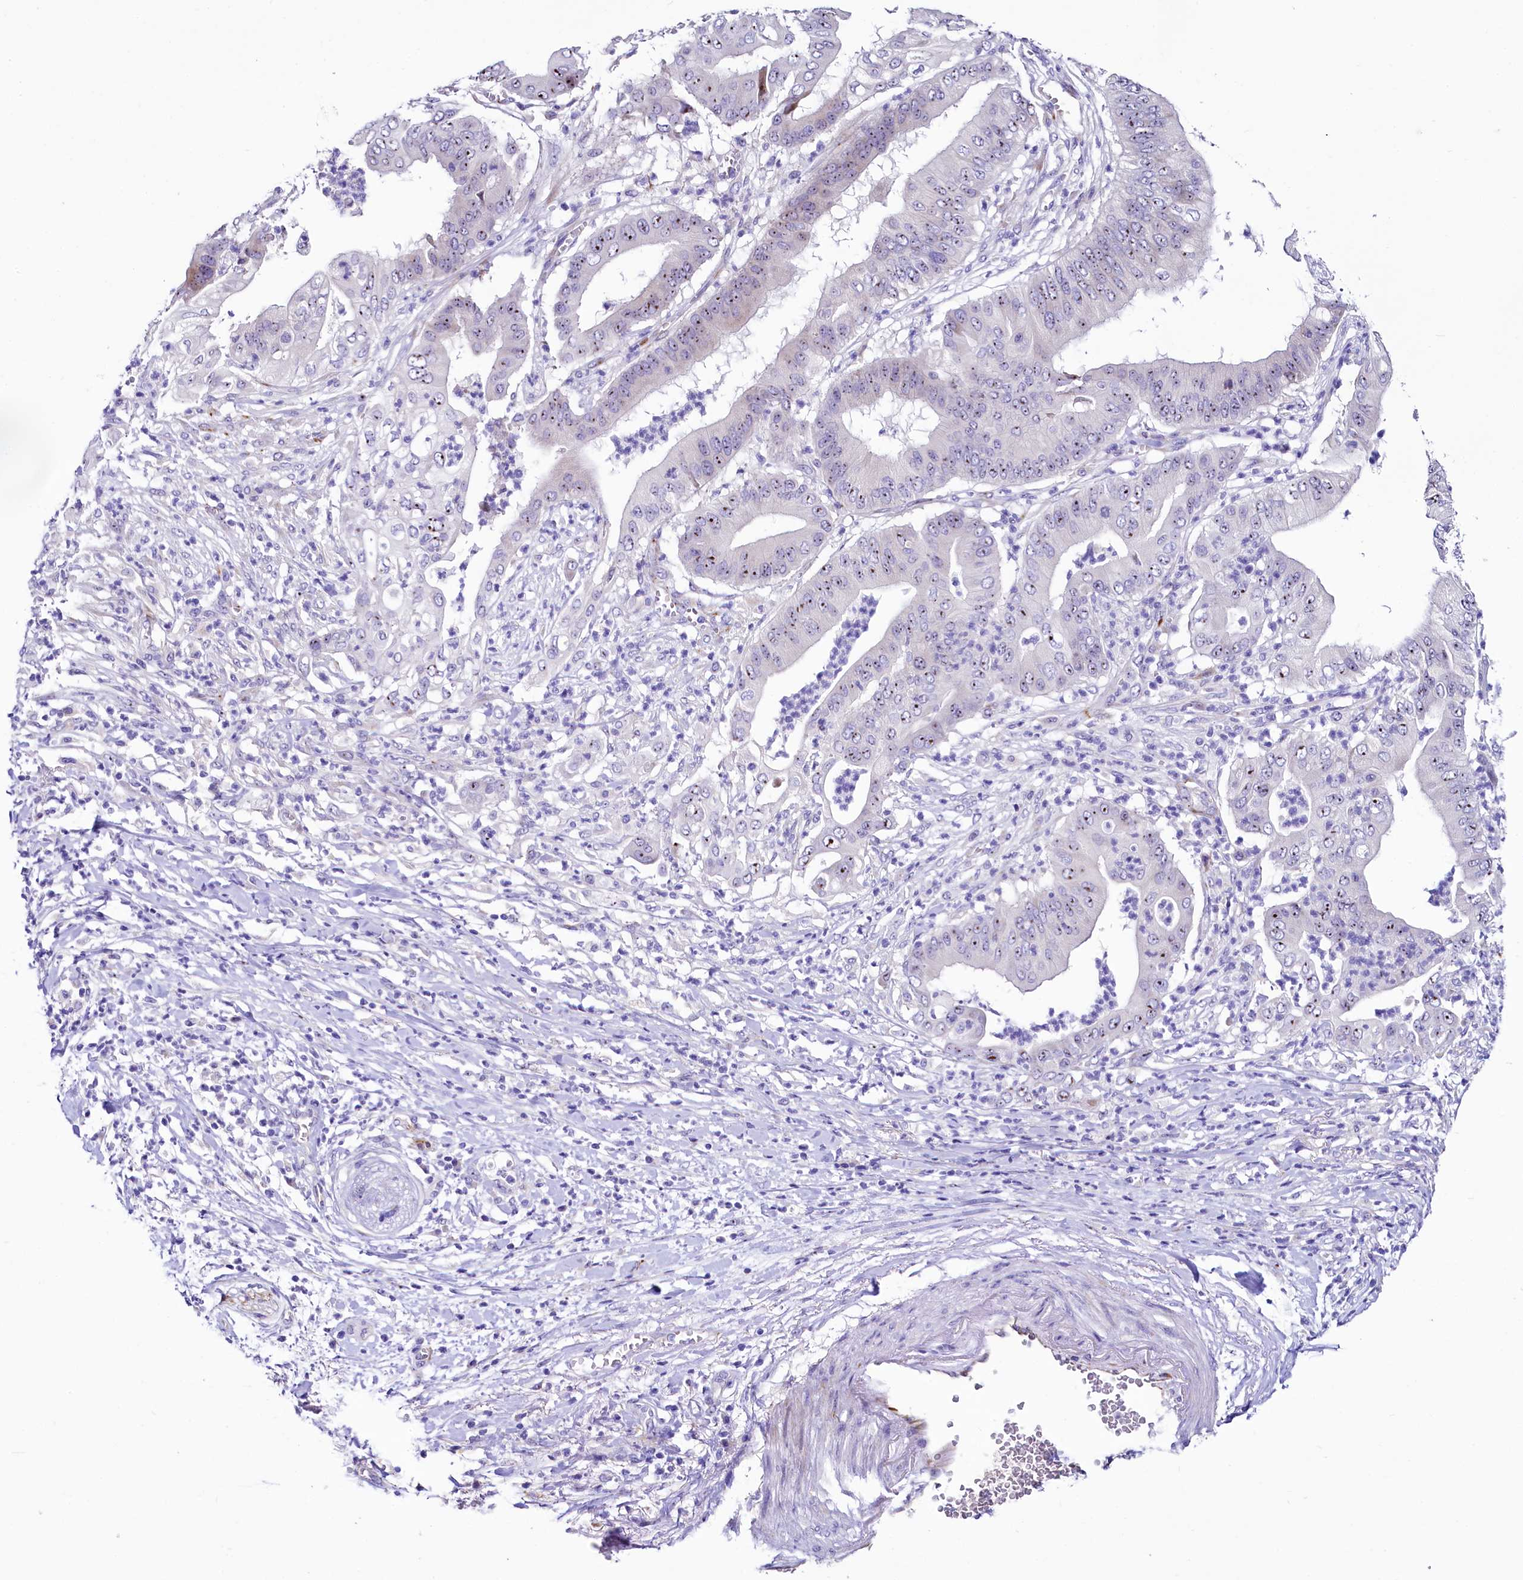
{"staining": {"intensity": "moderate", "quantity": "25%-75%", "location": "nuclear"}, "tissue": "pancreatic cancer", "cell_type": "Tumor cells", "image_type": "cancer", "snomed": [{"axis": "morphology", "description": "Adenocarcinoma, NOS"}, {"axis": "topography", "description": "Pancreas"}], "caption": "Approximately 25%-75% of tumor cells in human pancreatic adenocarcinoma exhibit moderate nuclear protein staining as visualized by brown immunohistochemical staining.", "gene": "SH3TC2", "patient": {"sex": "female", "age": 77}}